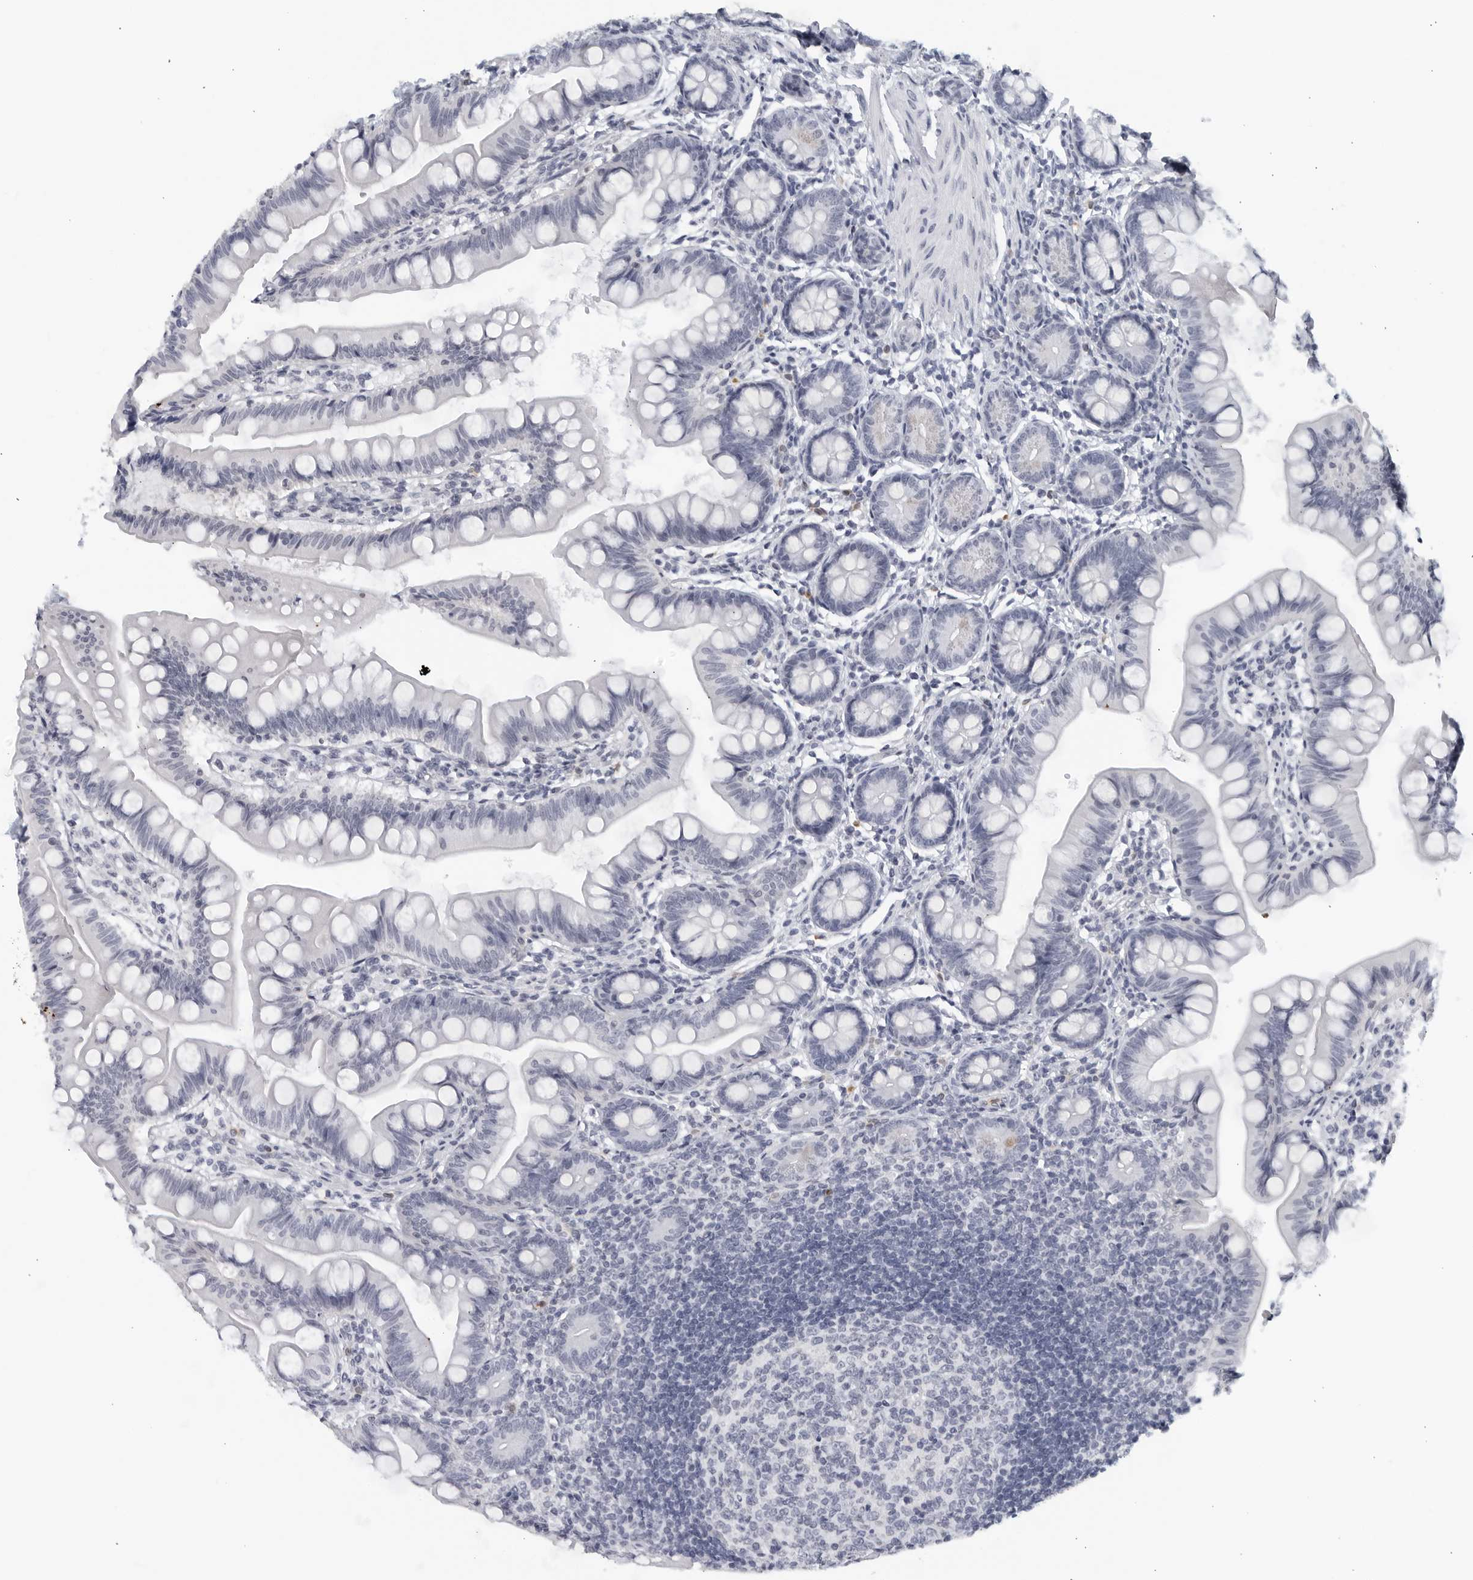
{"staining": {"intensity": "negative", "quantity": "none", "location": "none"}, "tissue": "small intestine", "cell_type": "Glandular cells", "image_type": "normal", "snomed": [{"axis": "morphology", "description": "Normal tissue, NOS"}, {"axis": "topography", "description": "Small intestine"}], "caption": "This is an IHC image of benign human small intestine. There is no staining in glandular cells.", "gene": "KLK7", "patient": {"sex": "male", "age": 7}}